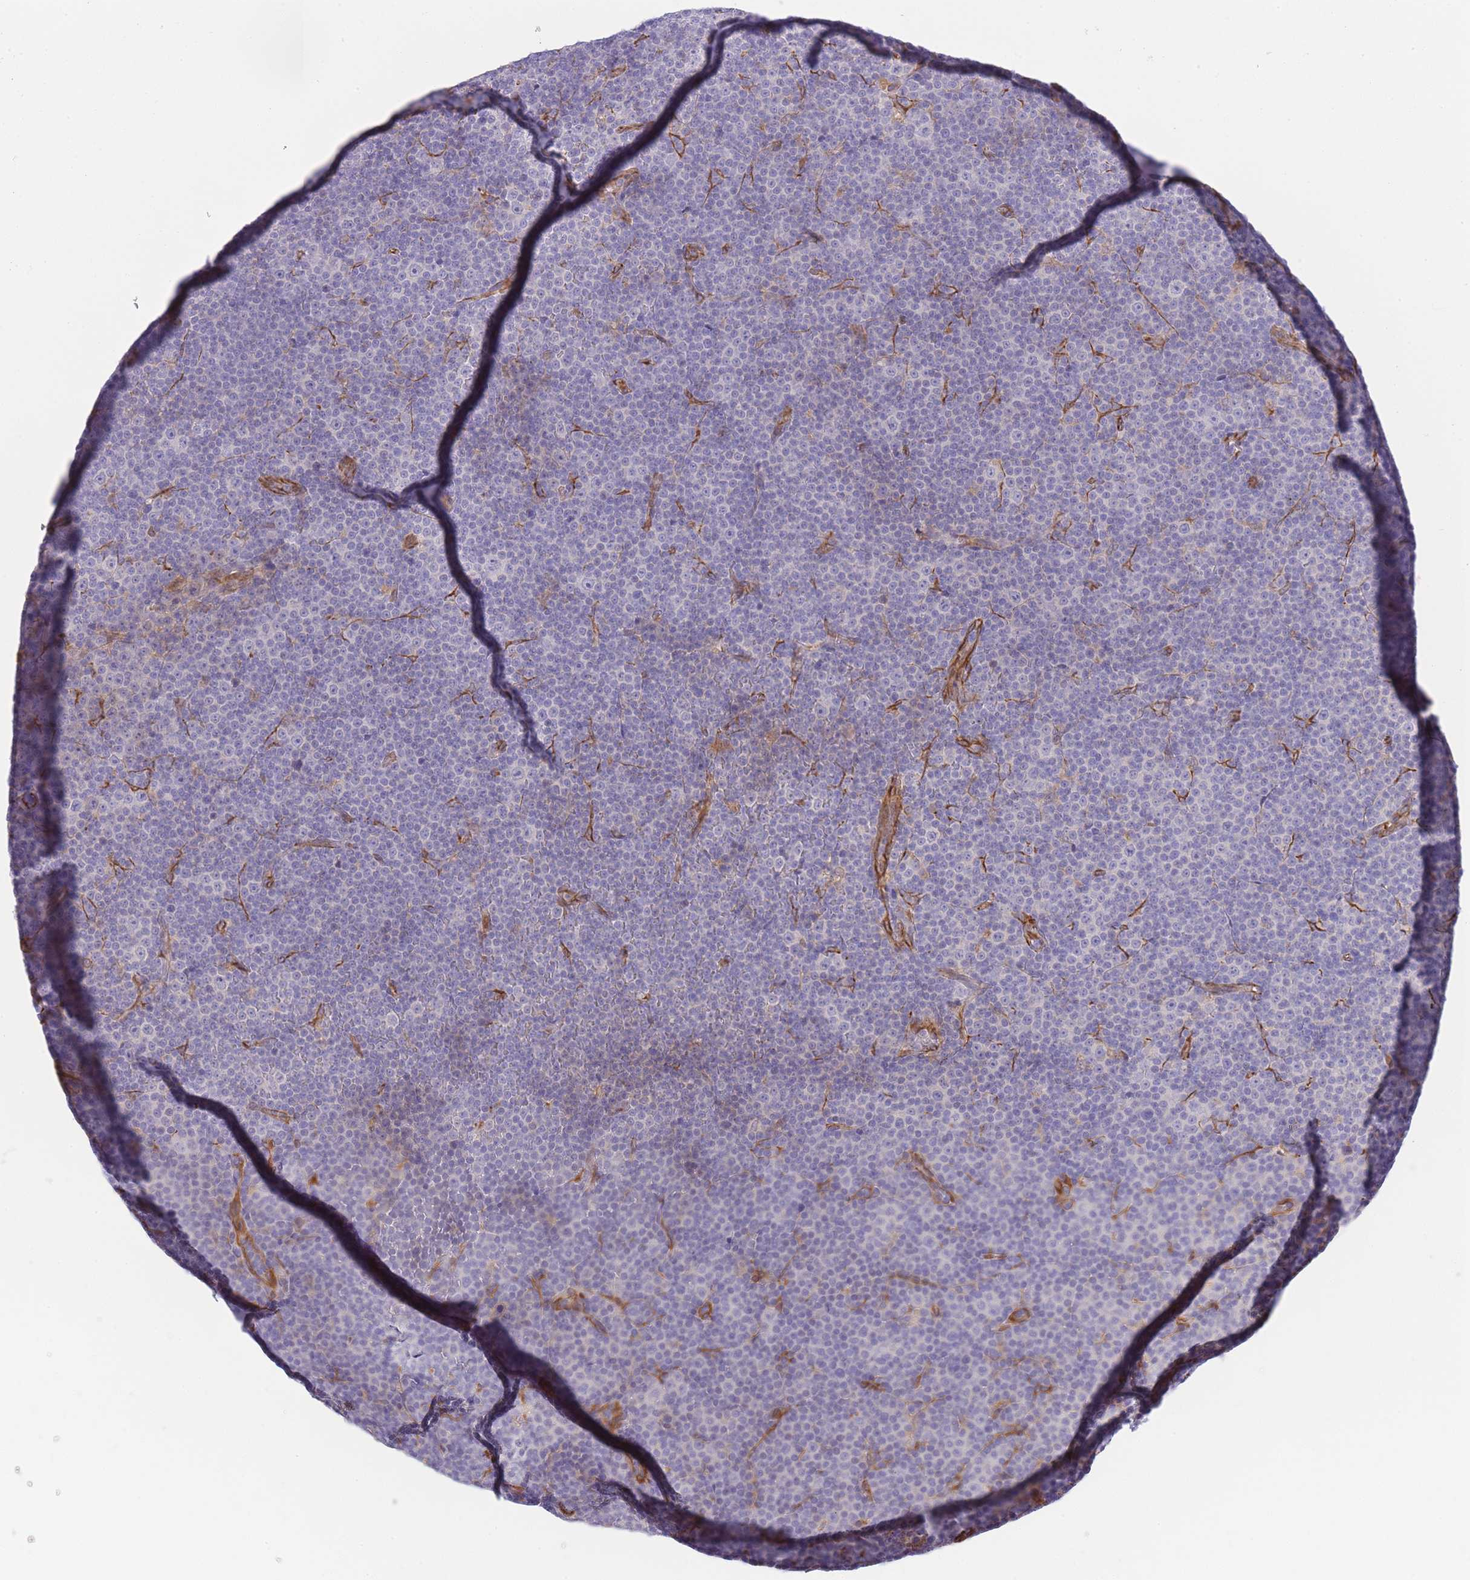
{"staining": {"intensity": "negative", "quantity": "none", "location": "none"}, "tissue": "lymphoma", "cell_type": "Tumor cells", "image_type": "cancer", "snomed": [{"axis": "morphology", "description": "Malignant lymphoma, non-Hodgkin's type, Low grade"}, {"axis": "topography", "description": "Lymph node"}], "caption": "DAB (3,3'-diaminobenzidine) immunohistochemical staining of malignant lymphoma, non-Hodgkin's type (low-grade) exhibits no significant positivity in tumor cells.", "gene": "ECPAS", "patient": {"sex": "female", "age": 67}}